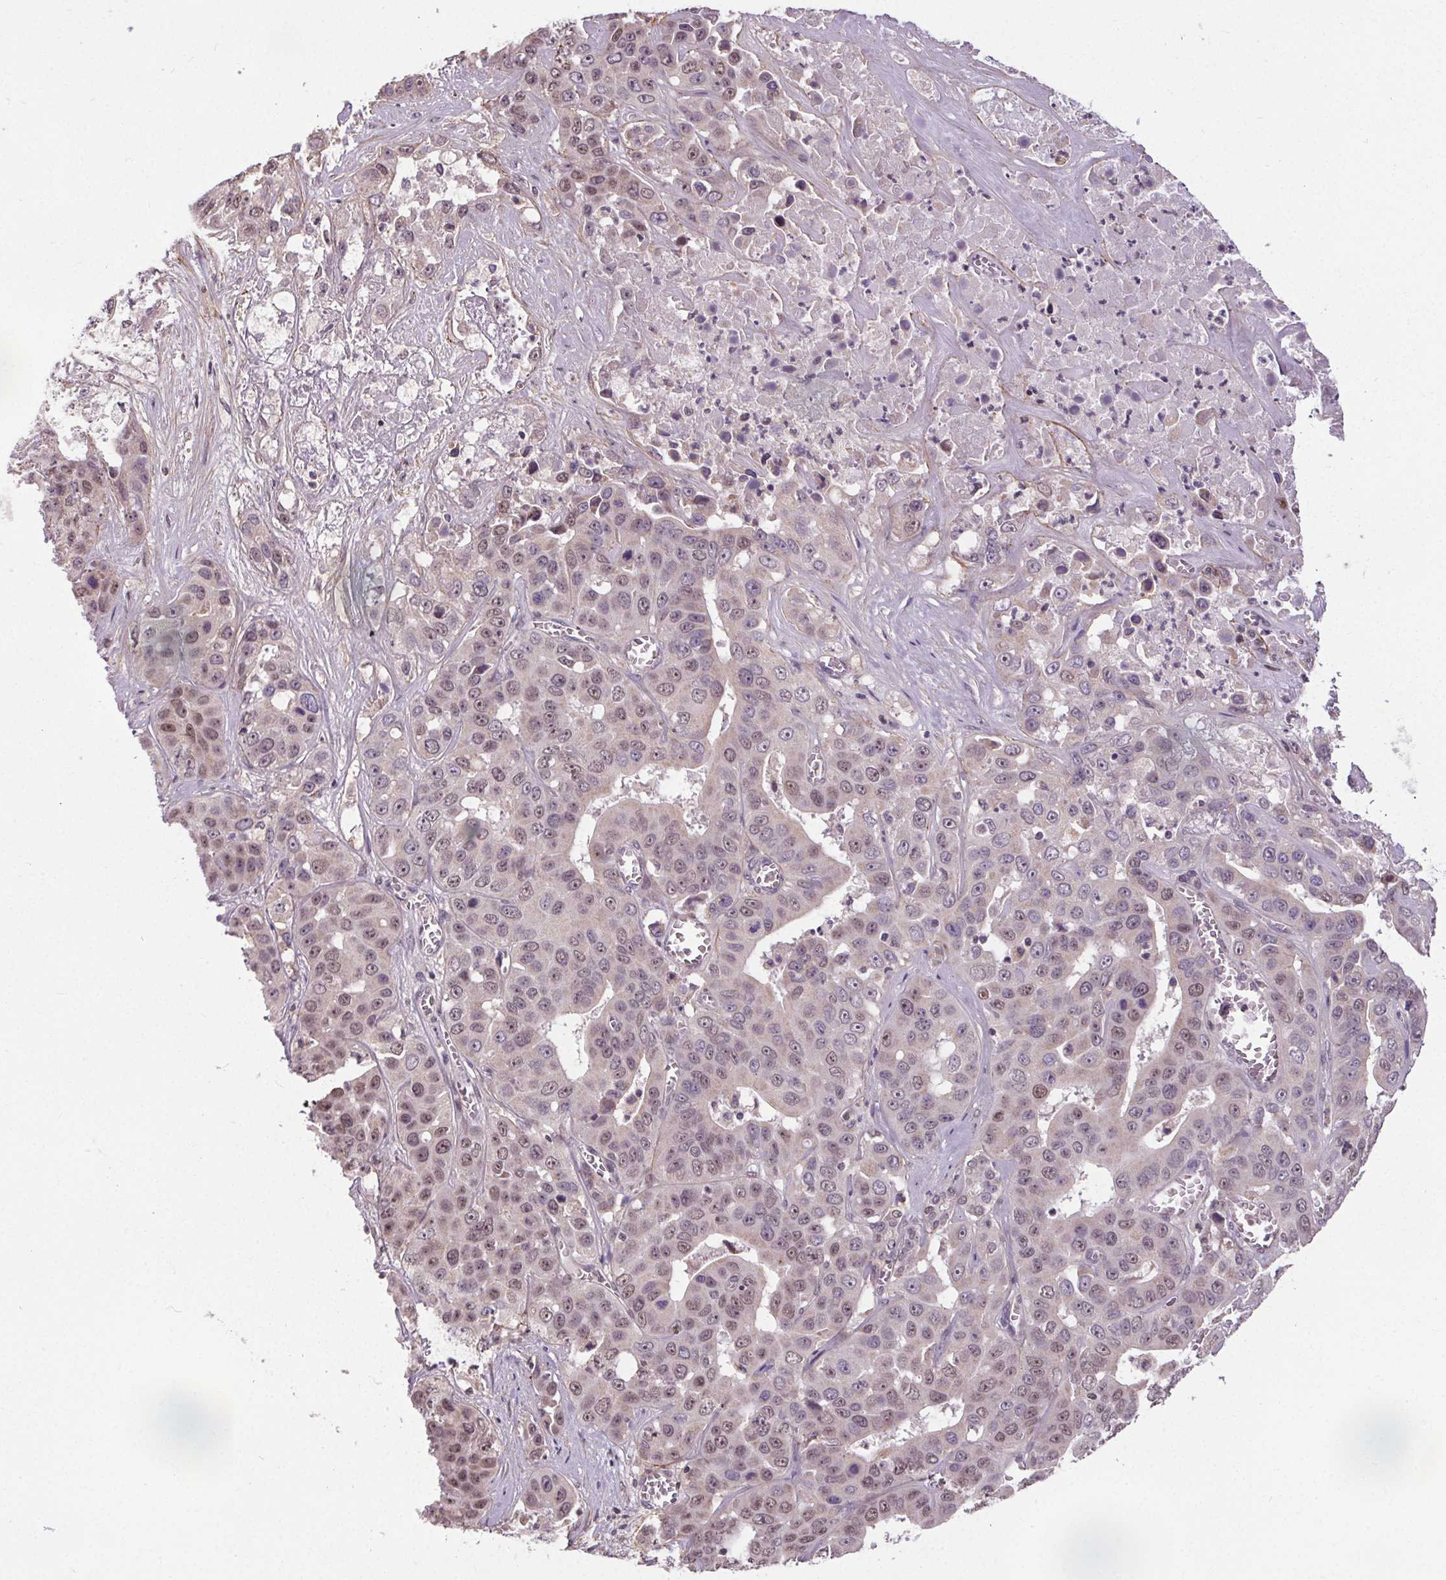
{"staining": {"intensity": "weak", "quantity": "<25%", "location": "nuclear"}, "tissue": "liver cancer", "cell_type": "Tumor cells", "image_type": "cancer", "snomed": [{"axis": "morphology", "description": "Cholangiocarcinoma"}, {"axis": "topography", "description": "Liver"}], "caption": "Protein analysis of cholangiocarcinoma (liver) exhibits no significant positivity in tumor cells. (Brightfield microscopy of DAB IHC at high magnification).", "gene": "KIAA0232", "patient": {"sex": "female", "age": 52}}